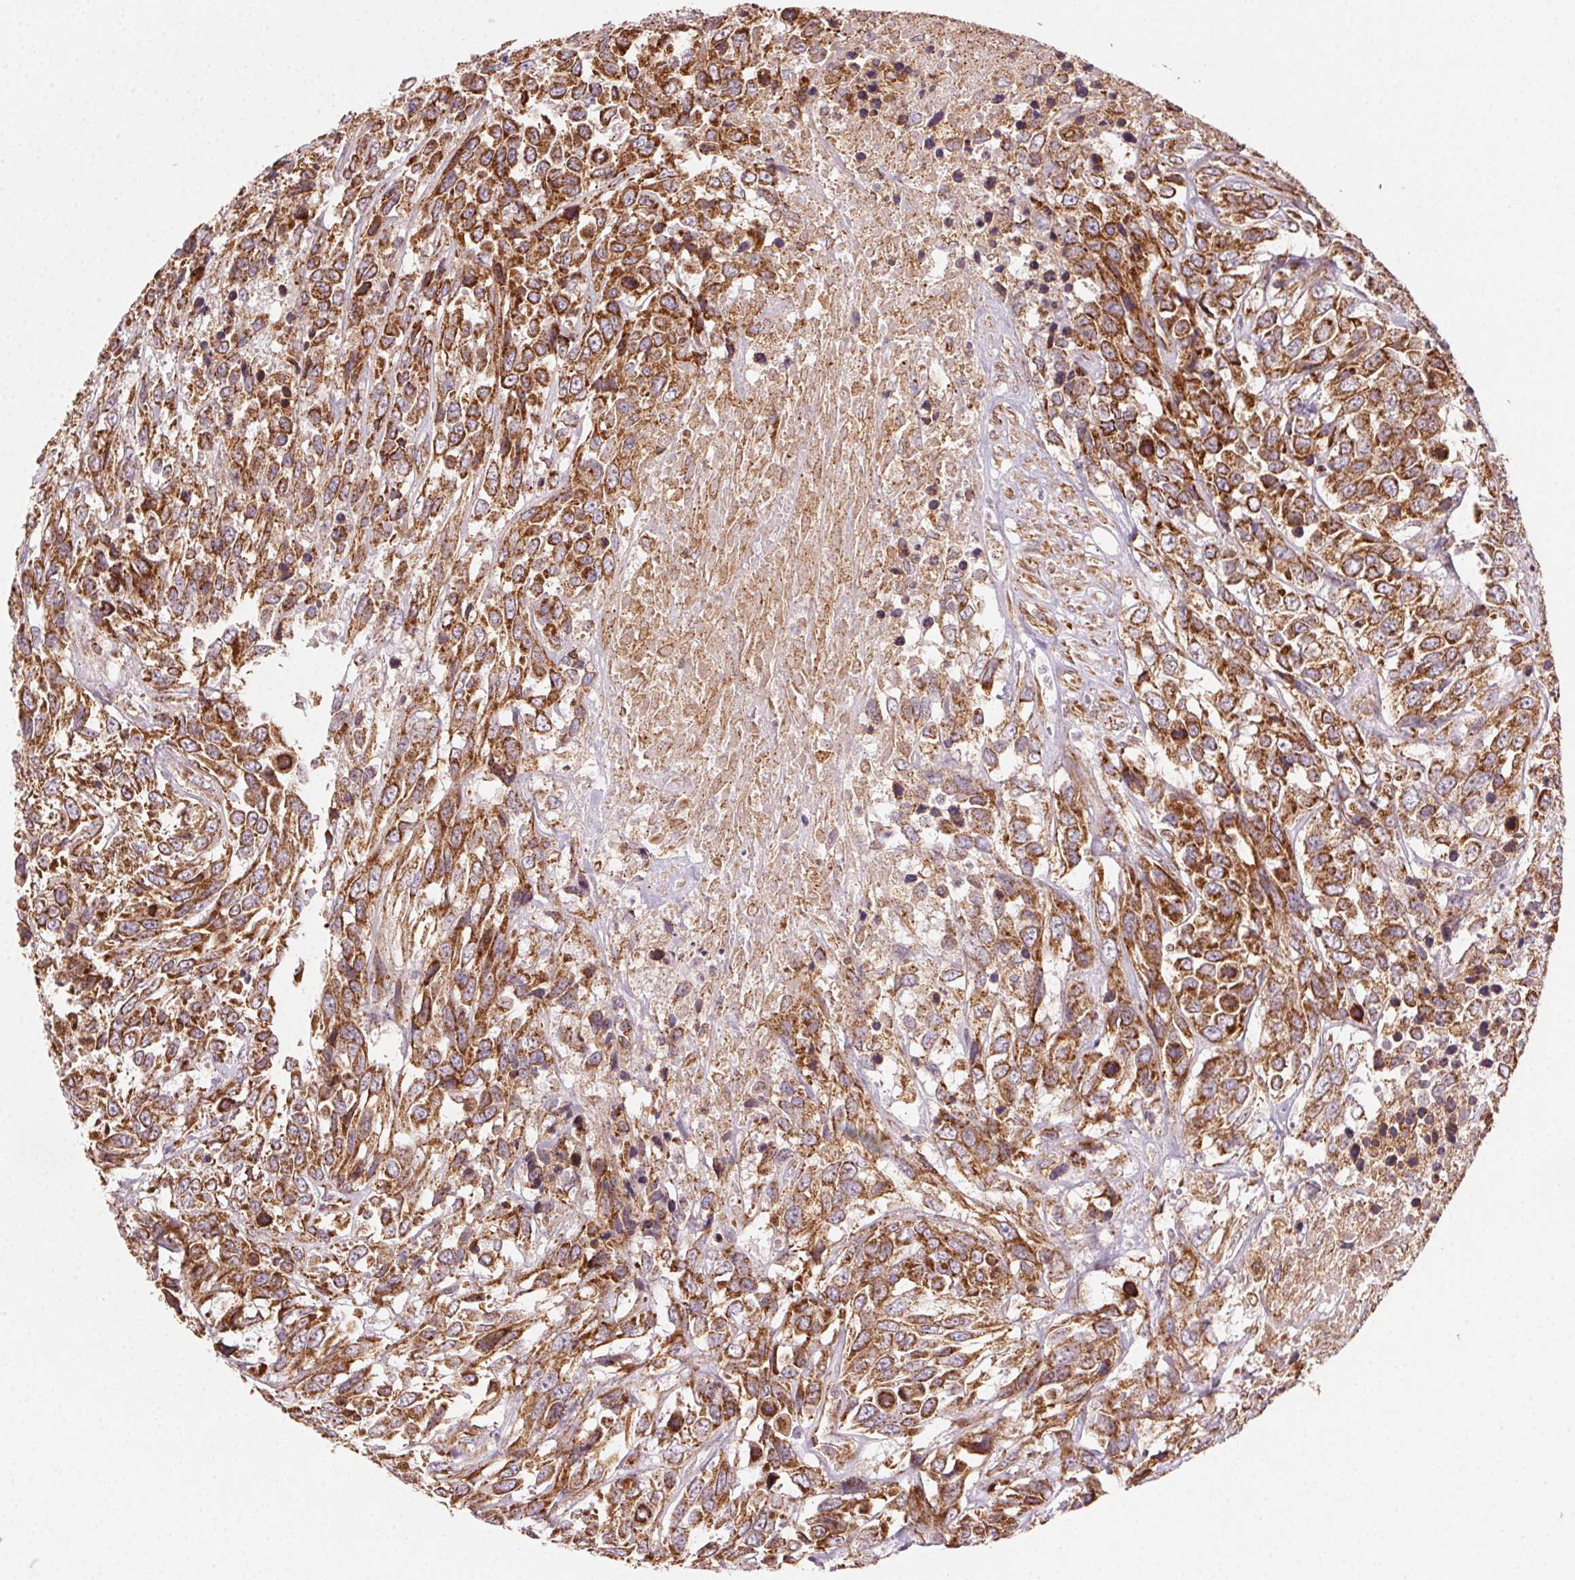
{"staining": {"intensity": "strong", "quantity": ">75%", "location": "cytoplasmic/membranous"}, "tissue": "urothelial cancer", "cell_type": "Tumor cells", "image_type": "cancer", "snomed": [{"axis": "morphology", "description": "Urothelial carcinoma, High grade"}, {"axis": "topography", "description": "Urinary bladder"}], "caption": "High-grade urothelial carcinoma stained with a protein marker shows strong staining in tumor cells.", "gene": "CLPB", "patient": {"sex": "female", "age": 70}}